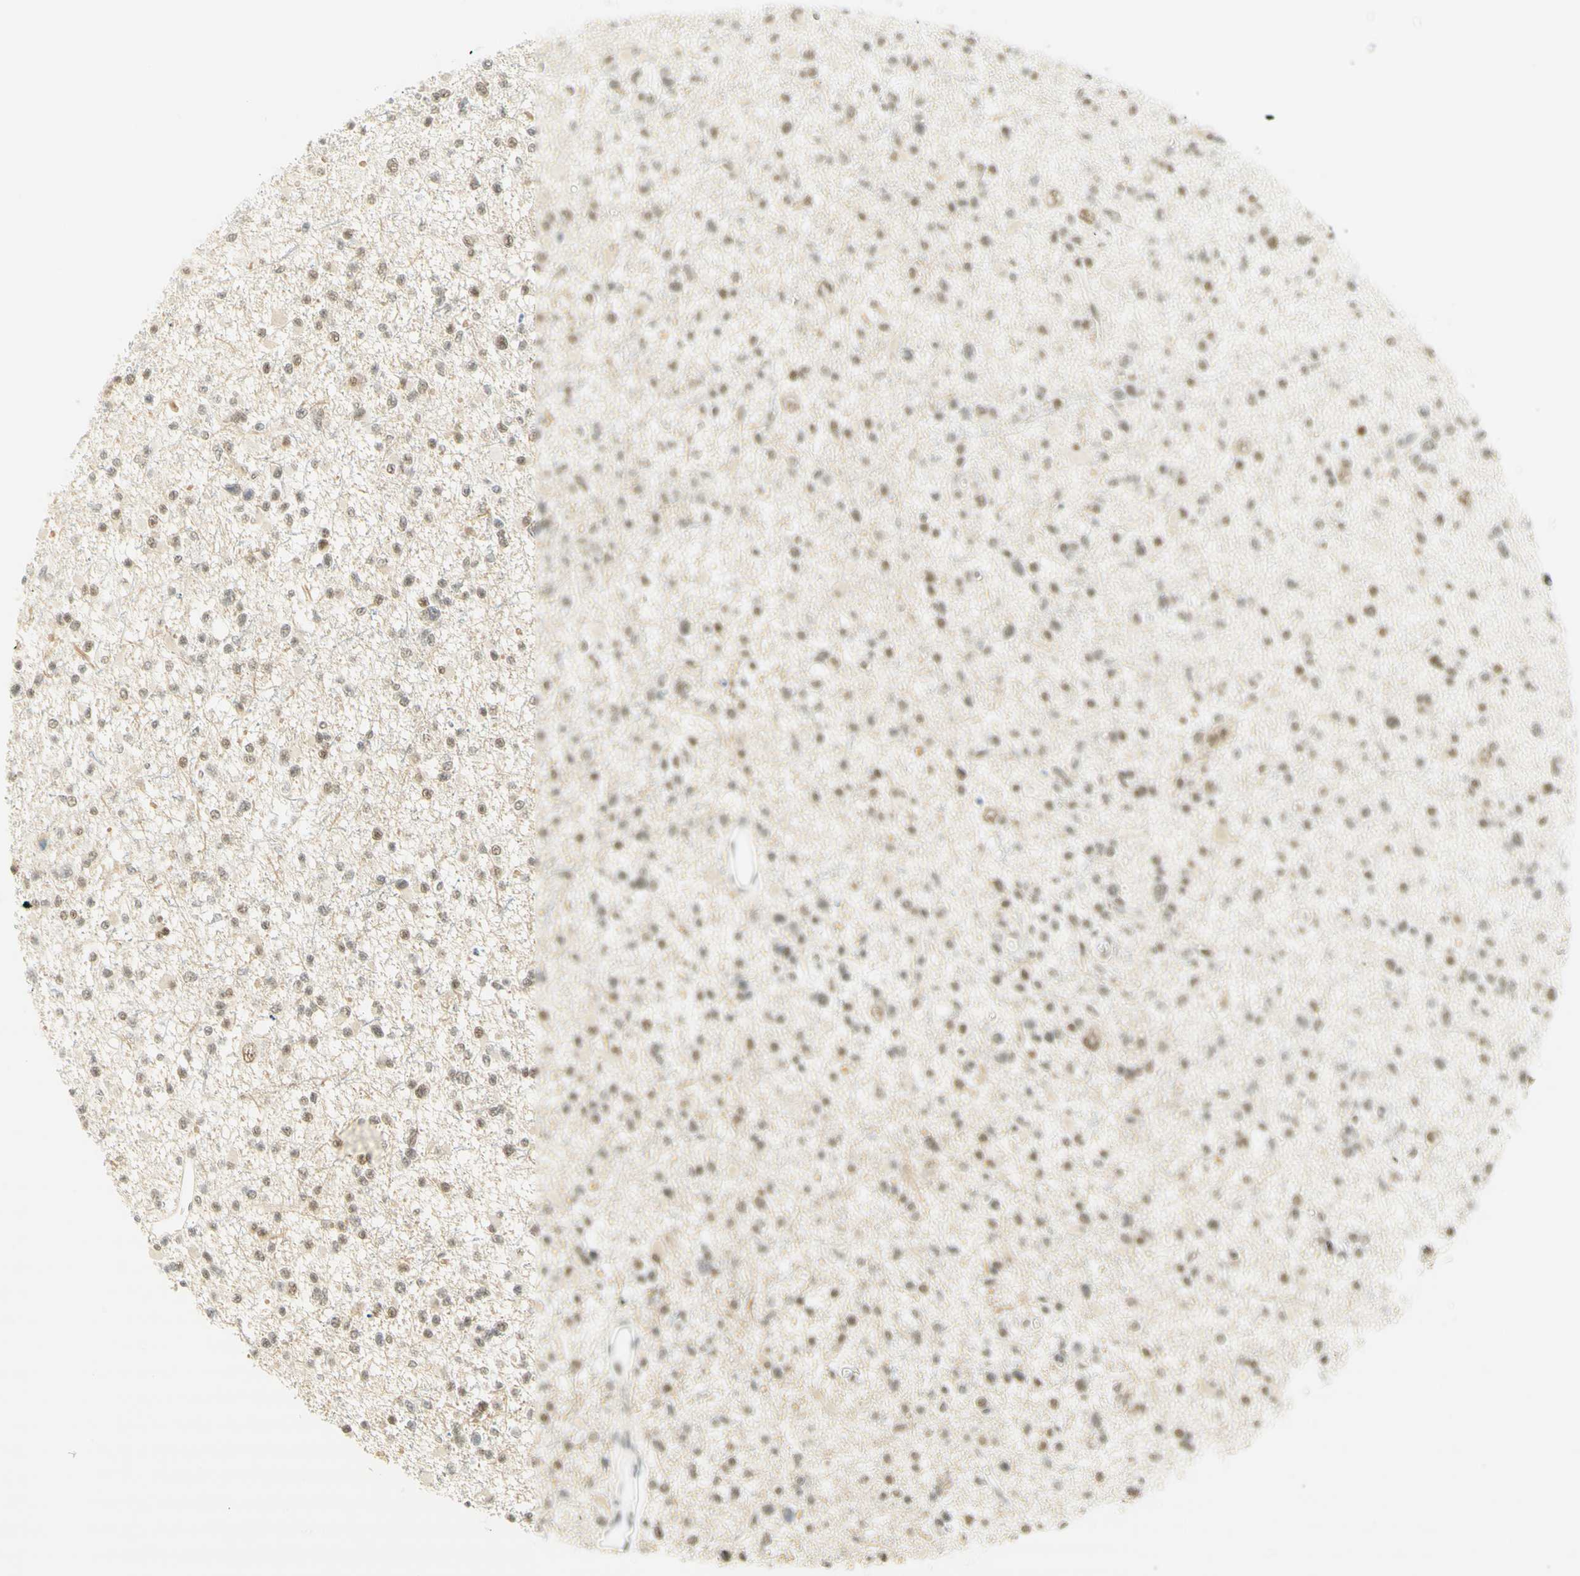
{"staining": {"intensity": "weak", "quantity": ">75%", "location": "cytoplasmic/membranous,nuclear"}, "tissue": "glioma", "cell_type": "Tumor cells", "image_type": "cancer", "snomed": [{"axis": "morphology", "description": "Glioma, malignant, Low grade"}, {"axis": "topography", "description": "Brain"}], "caption": "High-power microscopy captured an immunohistochemistry (IHC) micrograph of low-grade glioma (malignant), revealing weak cytoplasmic/membranous and nuclear staining in about >75% of tumor cells.", "gene": "PMS2", "patient": {"sex": "female", "age": 22}}